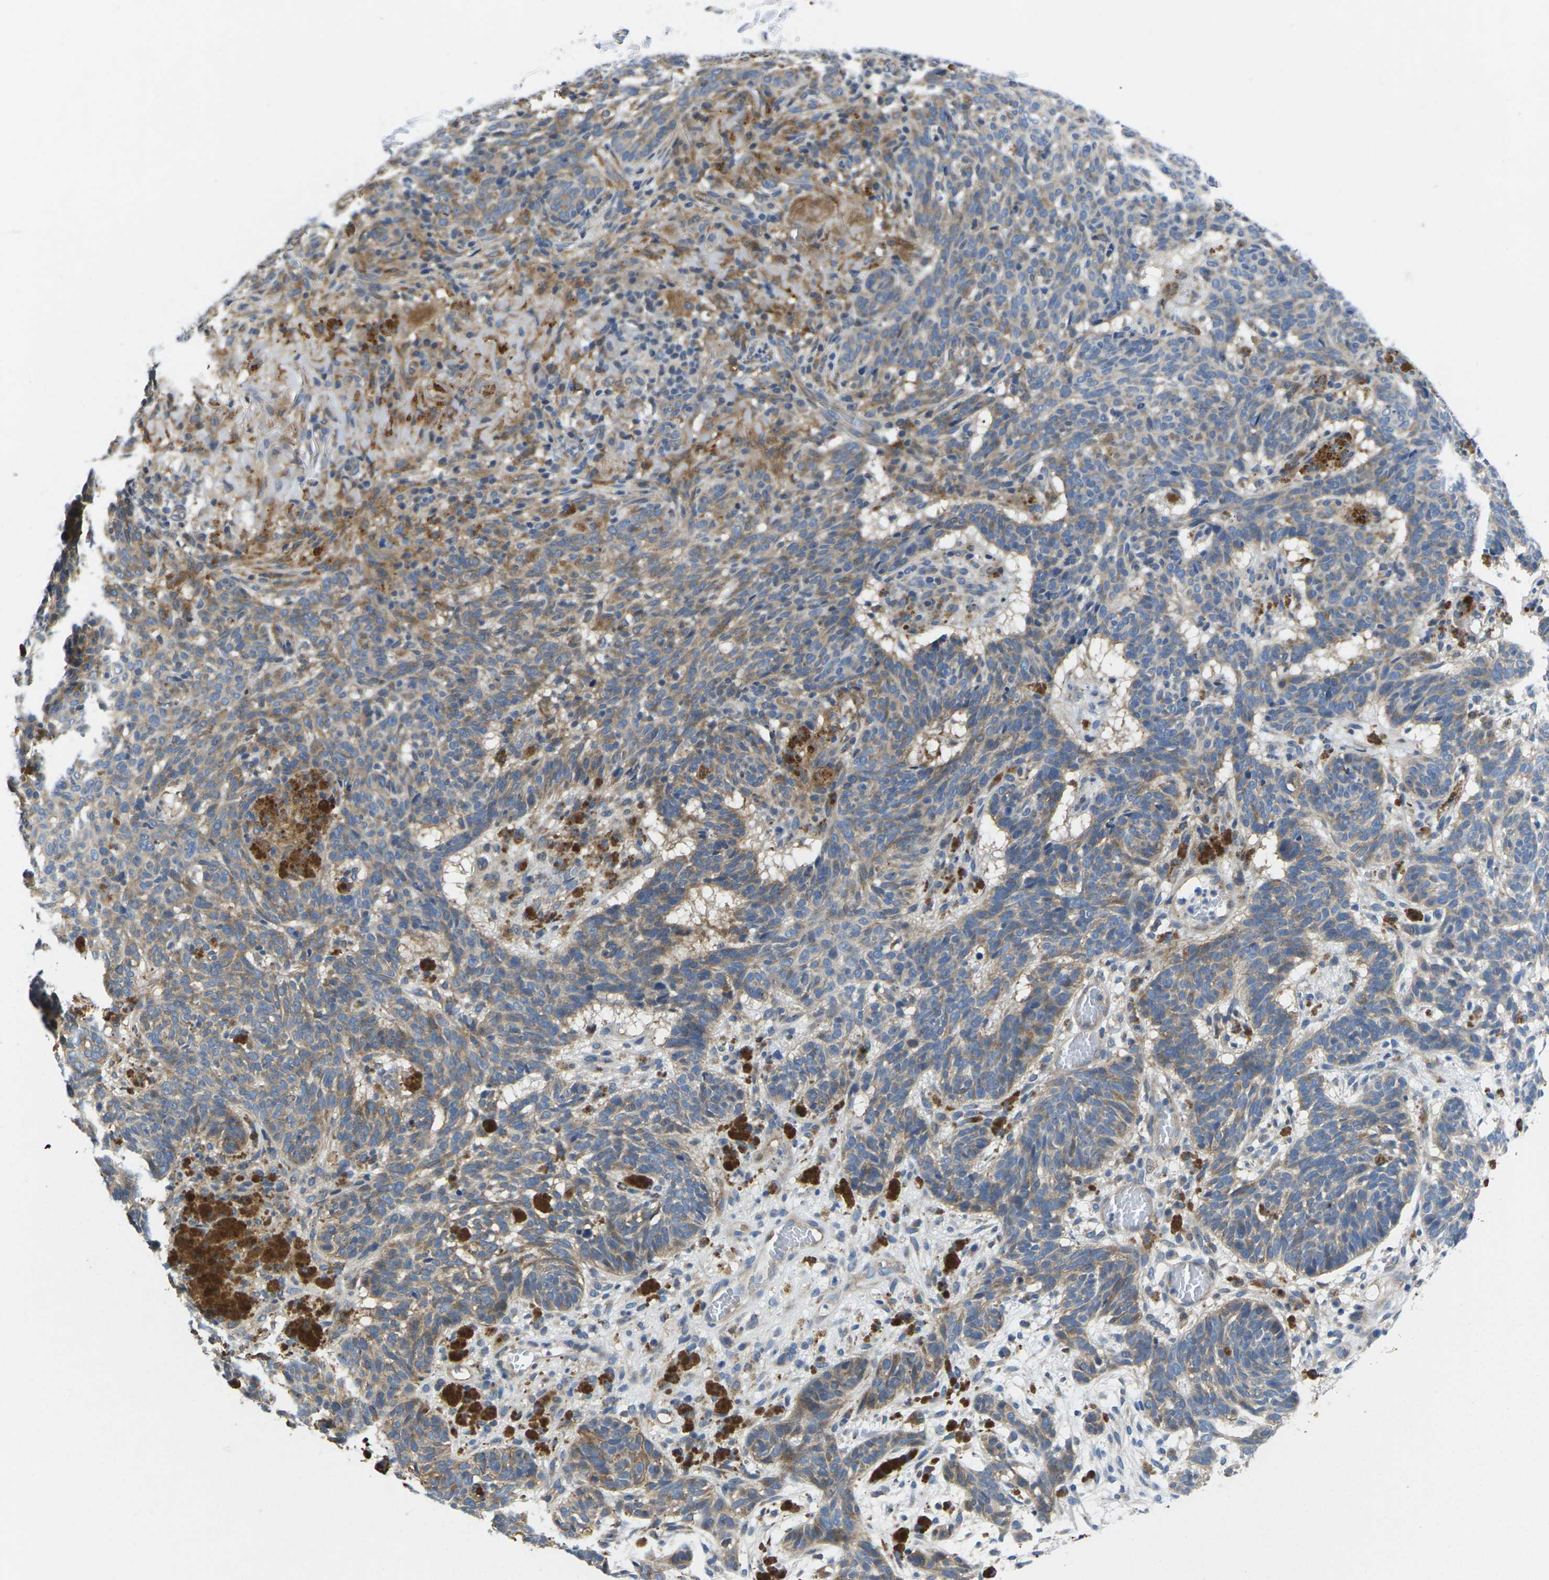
{"staining": {"intensity": "moderate", "quantity": "25%-75%", "location": "cytoplasmic/membranous"}, "tissue": "skin cancer", "cell_type": "Tumor cells", "image_type": "cancer", "snomed": [{"axis": "morphology", "description": "Basal cell carcinoma"}, {"axis": "topography", "description": "Skin"}], "caption": "Protein expression analysis of basal cell carcinoma (skin) displays moderate cytoplasmic/membranous positivity in about 25%-75% of tumor cells.", "gene": "SCNN1A", "patient": {"sex": "male", "age": 85}}